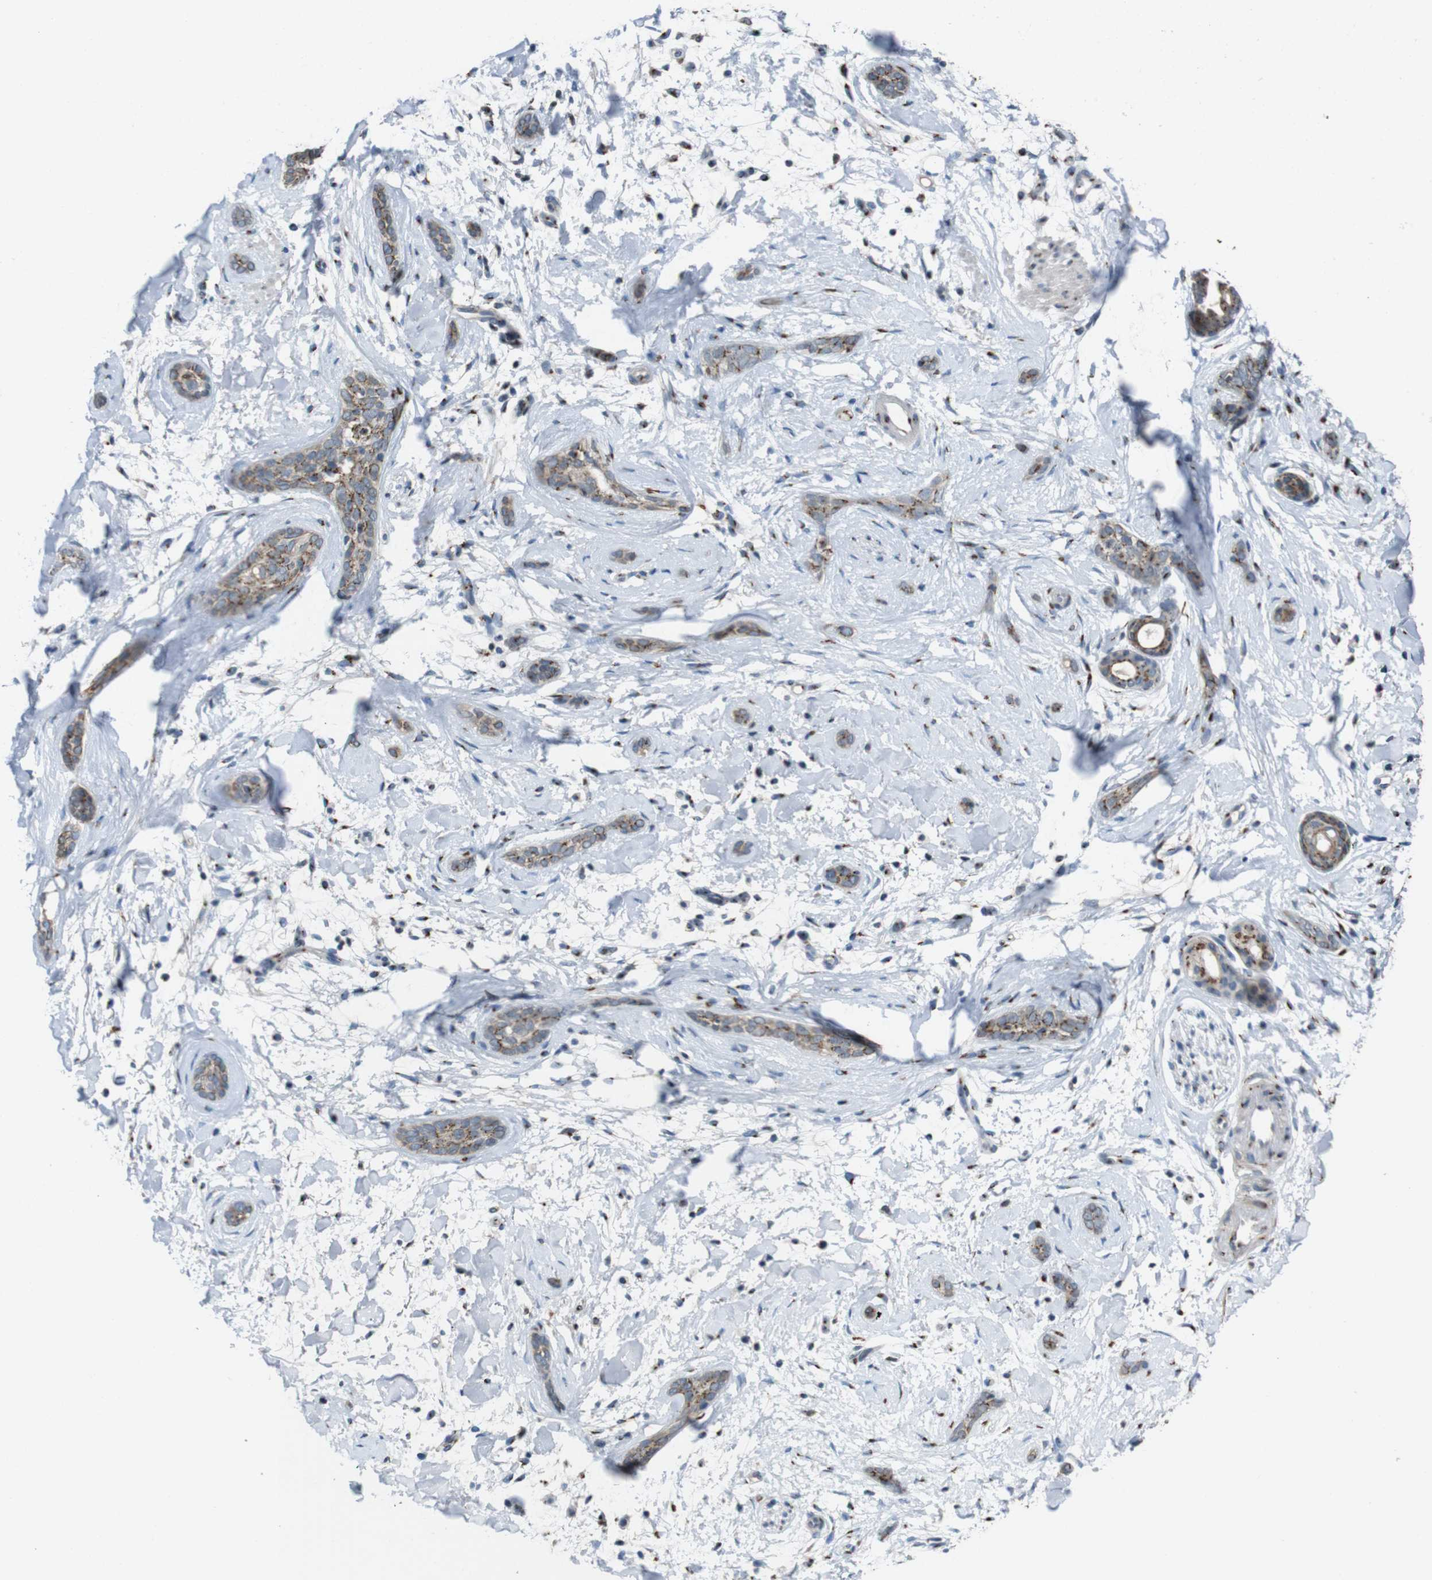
{"staining": {"intensity": "moderate", "quantity": ">75%", "location": "cytoplasmic/membranous"}, "tissue": "skin cancer", "cell_type": "Tumor cells", "image_type": "cancer", "snomed": [{"axis": "morphology", "description": "Basal cell carcinoma"}, {"axis": "morphology", "description": "Adnexal tumor, benign"}, {"axis": "topography", "description": "Skin"}], "caption": "DAB immunohistochemical staining of human basal cell carcinoma (skin) shows moderate cytoplasmic/membranous protein staining in about >75% of tumor cells. (DAB IHC, brown staining for protein, blue staining for nuclei).", "gene": "ZFPL1", "patient": {"sex": "female", "age": 42}}